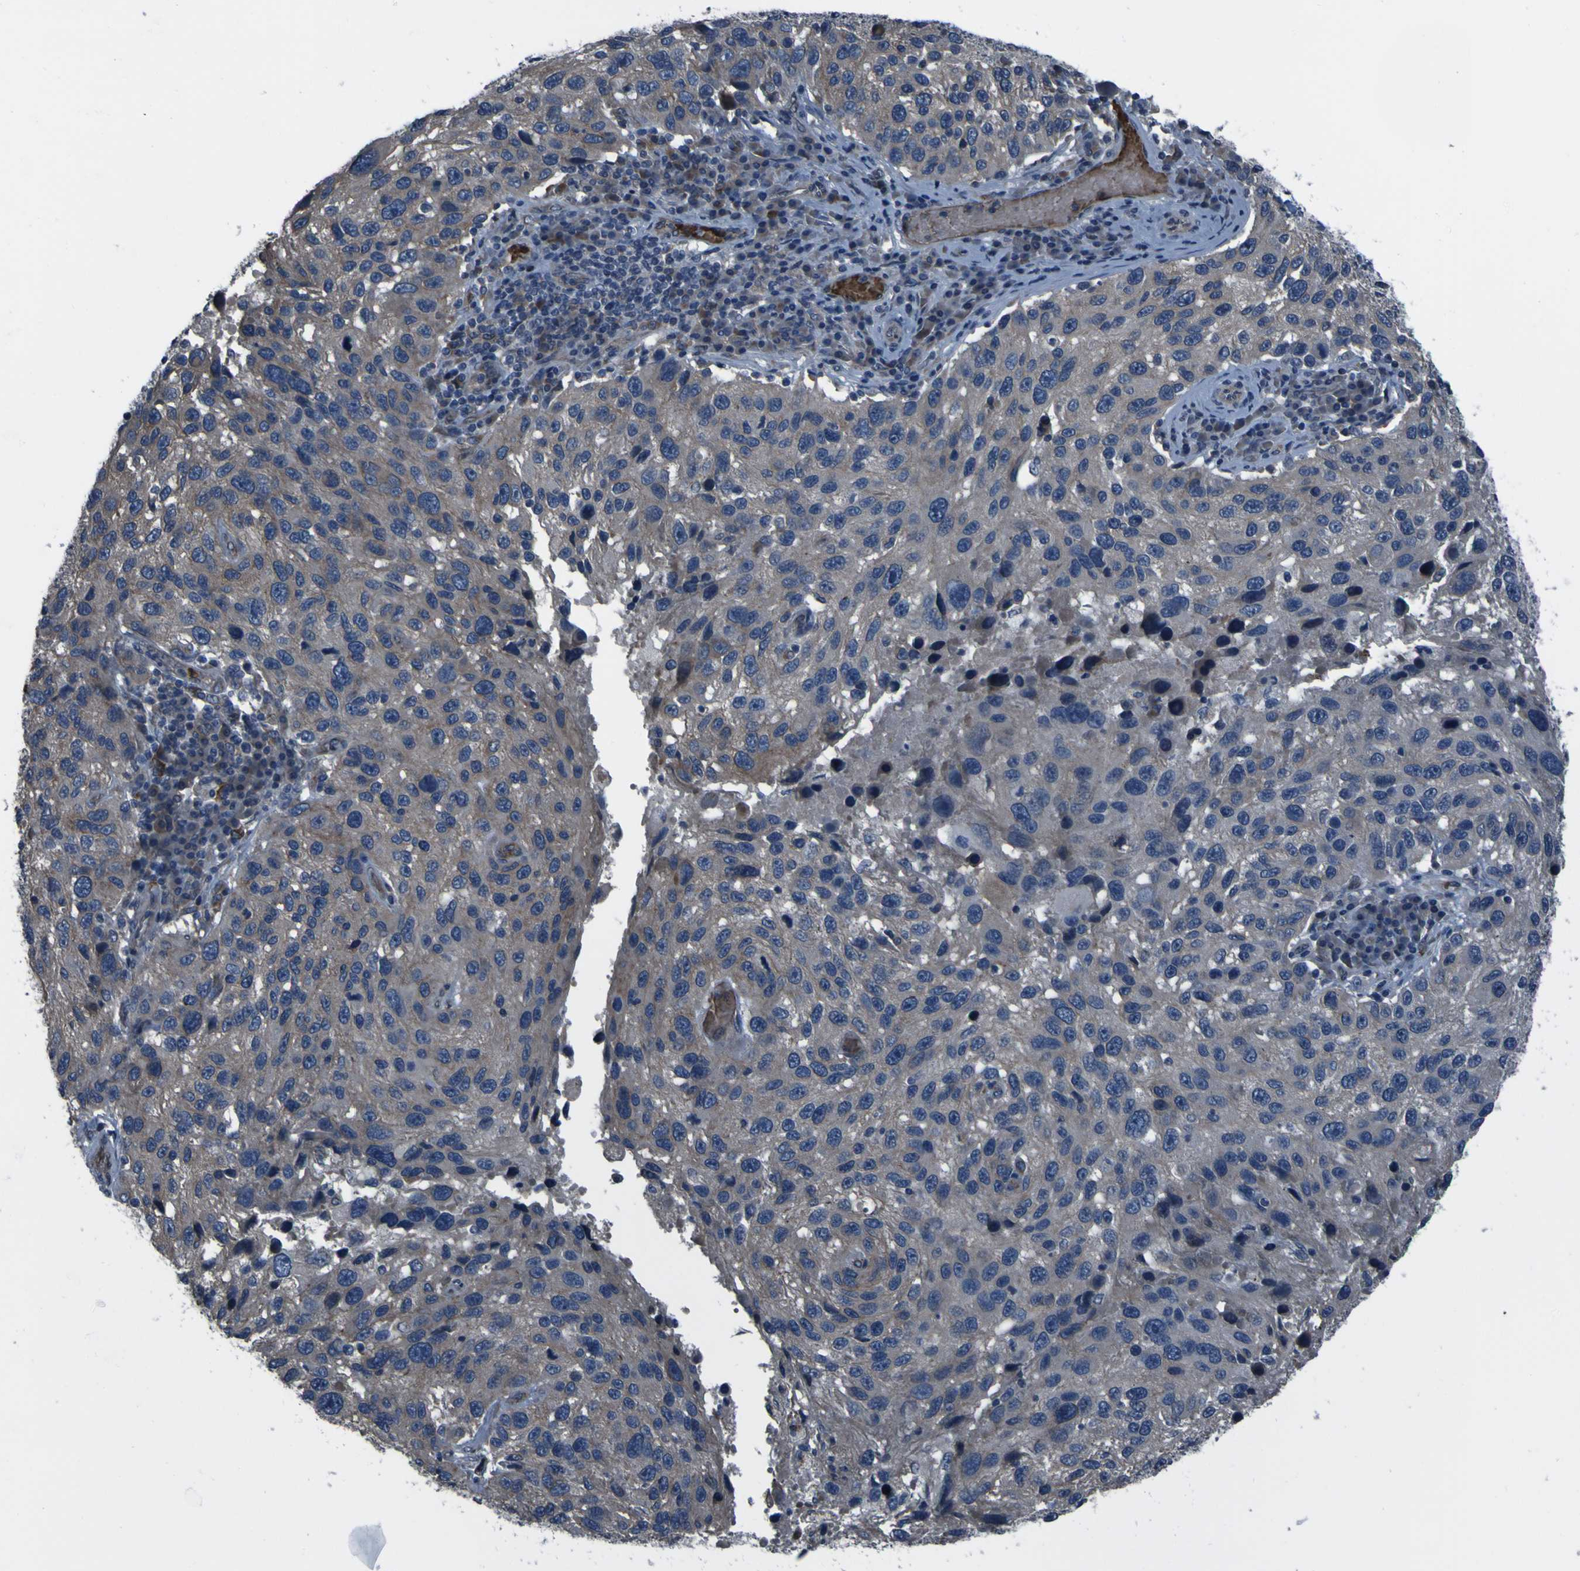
{"staining": {"intensity": "weak", "quantity": "<25%", "location": "cytoplasmic/membranous"}, "tissue": "melanoma", "cell_type": "Tumor cells", "image_type": "cancer", "snomed": [{"axis": "morphology", "description": "Malignant melanoma, NOS"}, {"axis": "topography", "description": "Skin"}], "caption": "High power microscopy histopathology image of an IHC photomicrograph of melanoma, revealing no significant expression in tumor cells. (IHC, brightfield microscopy, high magnification).", "gene": "GRAMD1A", "patient": {"sex": "male", "age": 53}}